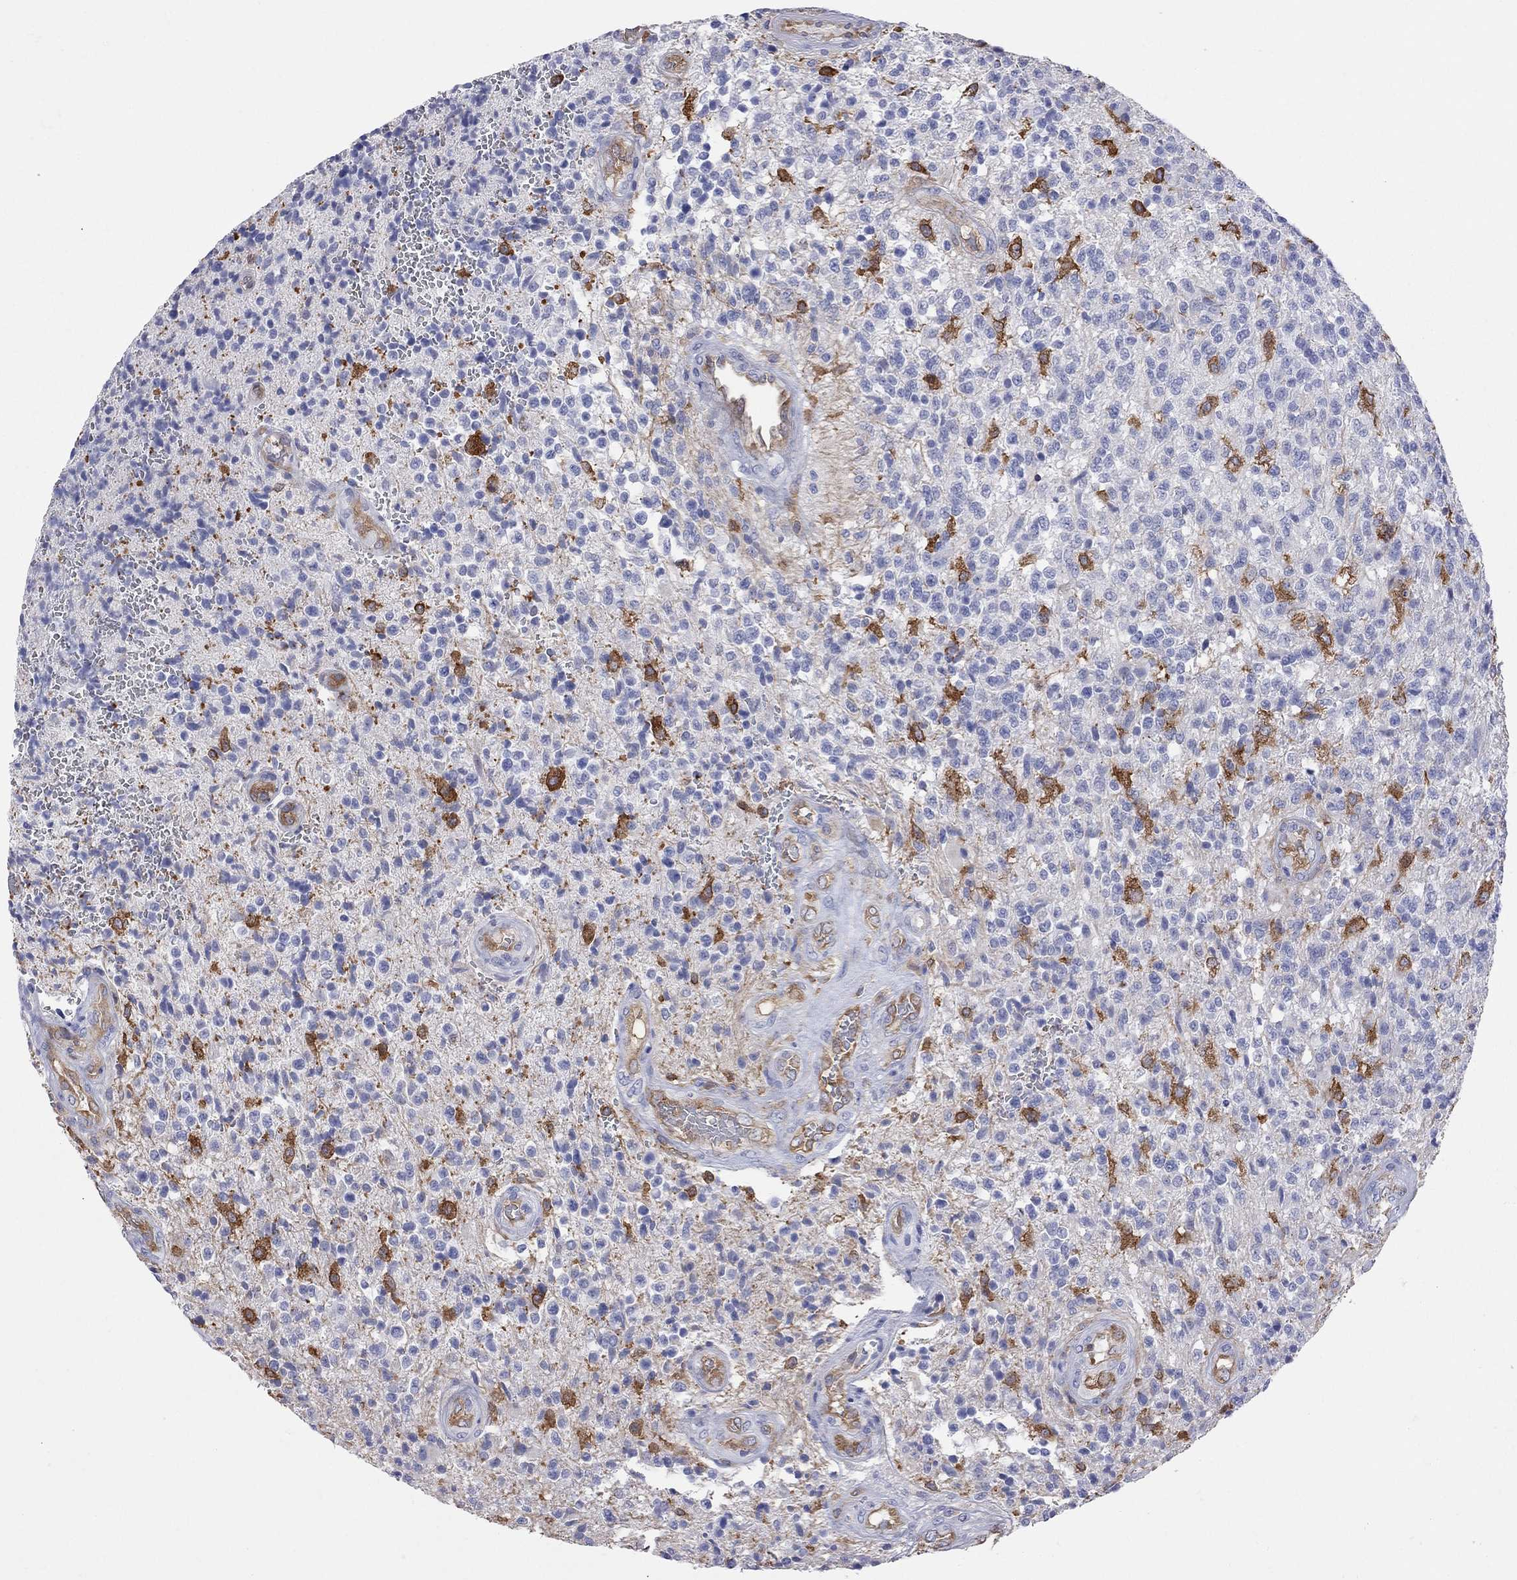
{"staining": {"intensity": "negative", "quantity": "none", "location": "none"}, "tissue": "glioma", "cell_type": "Tumor cells", "image_type": "cancer", "snomed": [{"axis": "morphology", "description": "Glioma, malignant, High grade"}, {"axis": "topography", "description": "Brain"}], "caption": "This is an IHC micrograph of human glioma. There is no positivity in tumor cells.", "gene": "ABI3", "patient": {"sex": "male", "age": 56}}